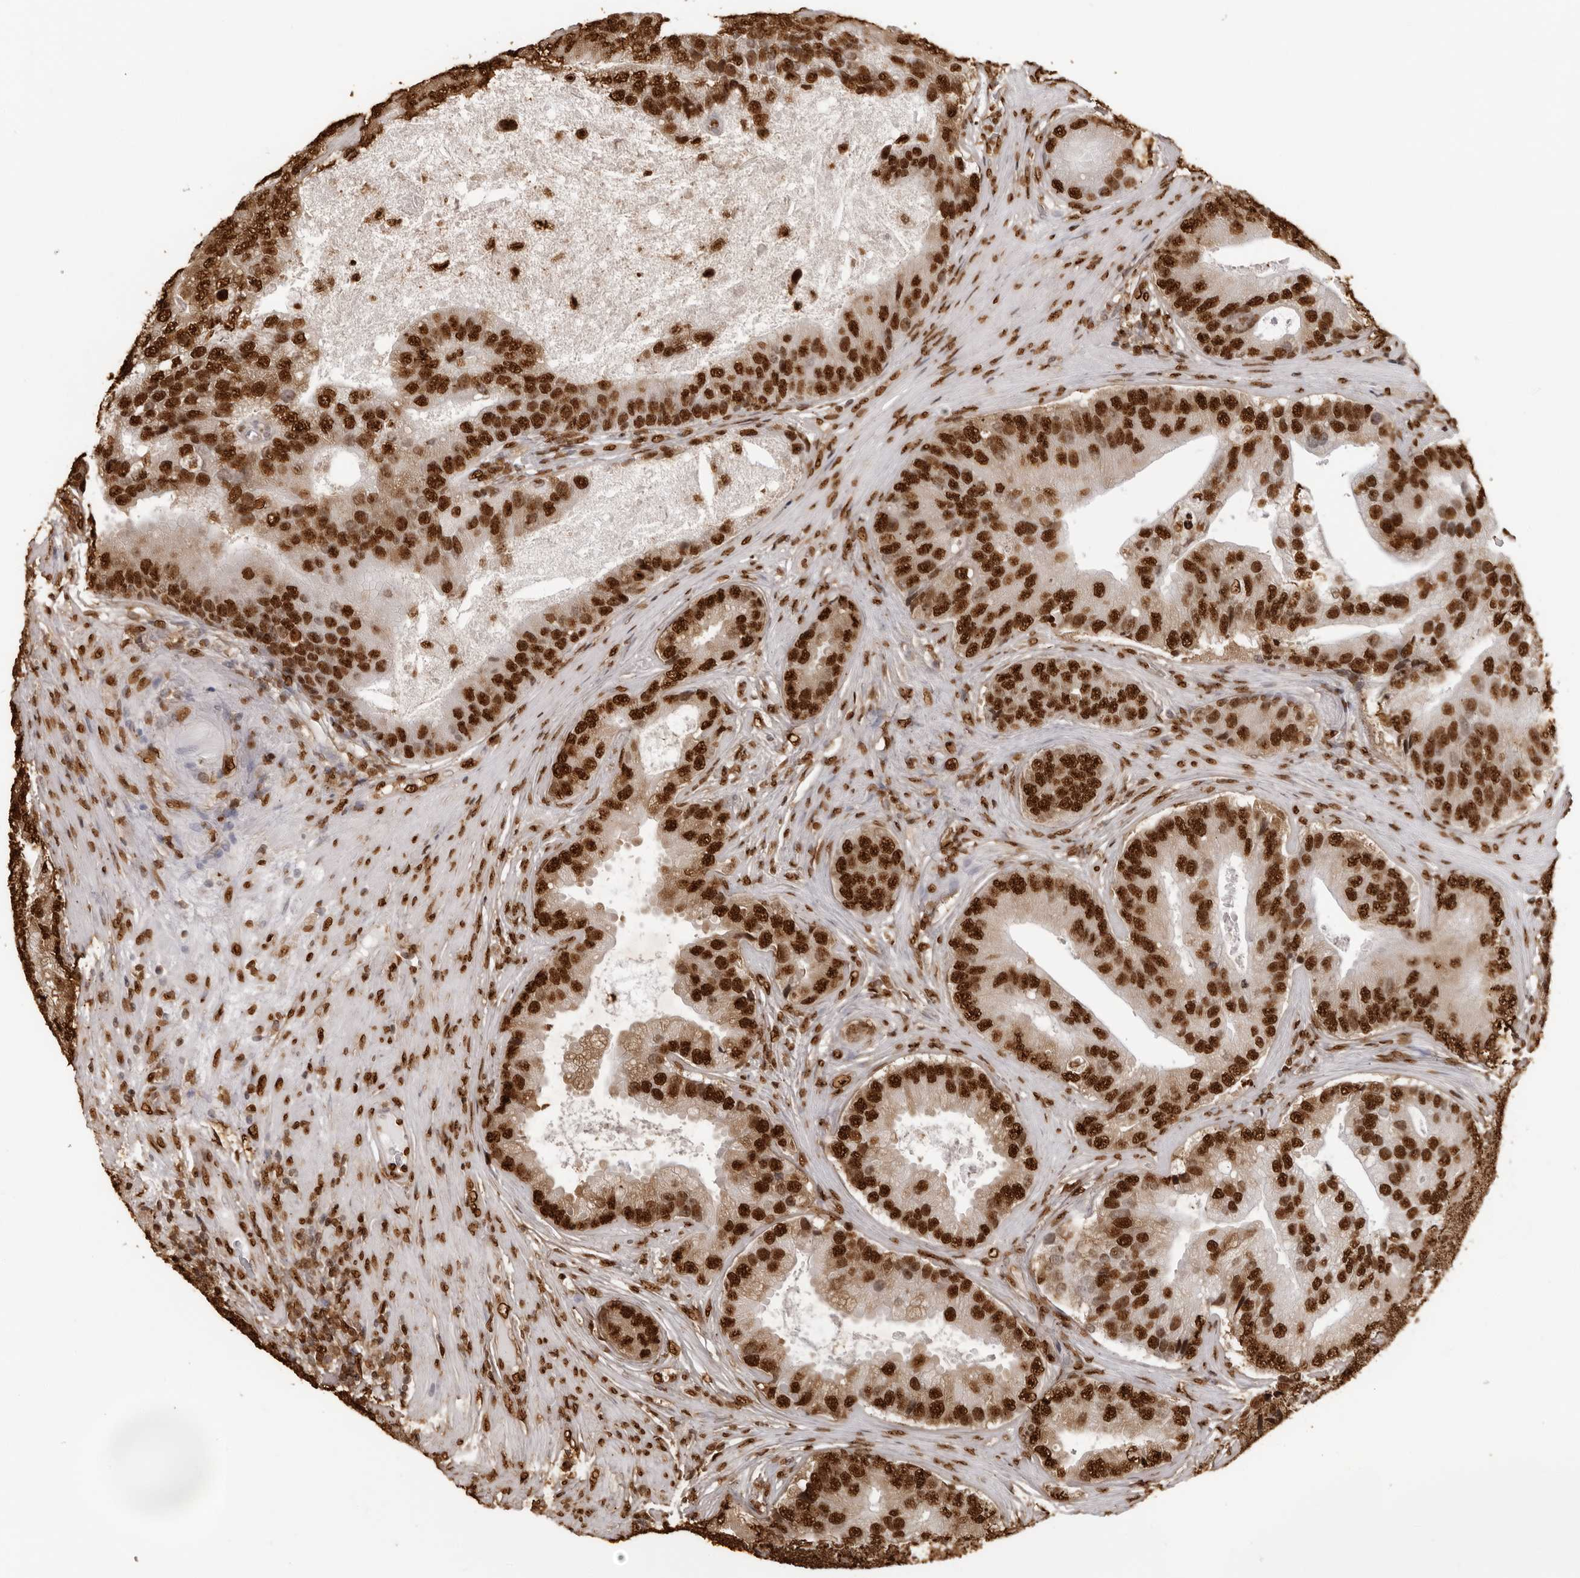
{"staining": {"intensity": "strong", "quantity": ">75%", "location": "nuclear"}, "tissue": "prostate cancer", "cell_type": "Tumor cells", "image_type": "cancer", "snomed": [{"axis": "morphology", "description": "Adenocarcinoma, High grade"}, {"axis": "topography", "description": "Prostate"}], "caption": "Protein staining demonstrates strong nuclear expression in approximately >75% of tumor cells in prostate cancer (high-grade adenocarcinoma). (brown staining indicates protein expression, while blue staining denotes nuclei).", "gene": "ZFP91", "patient": {"sex": "male", "age": 70}}